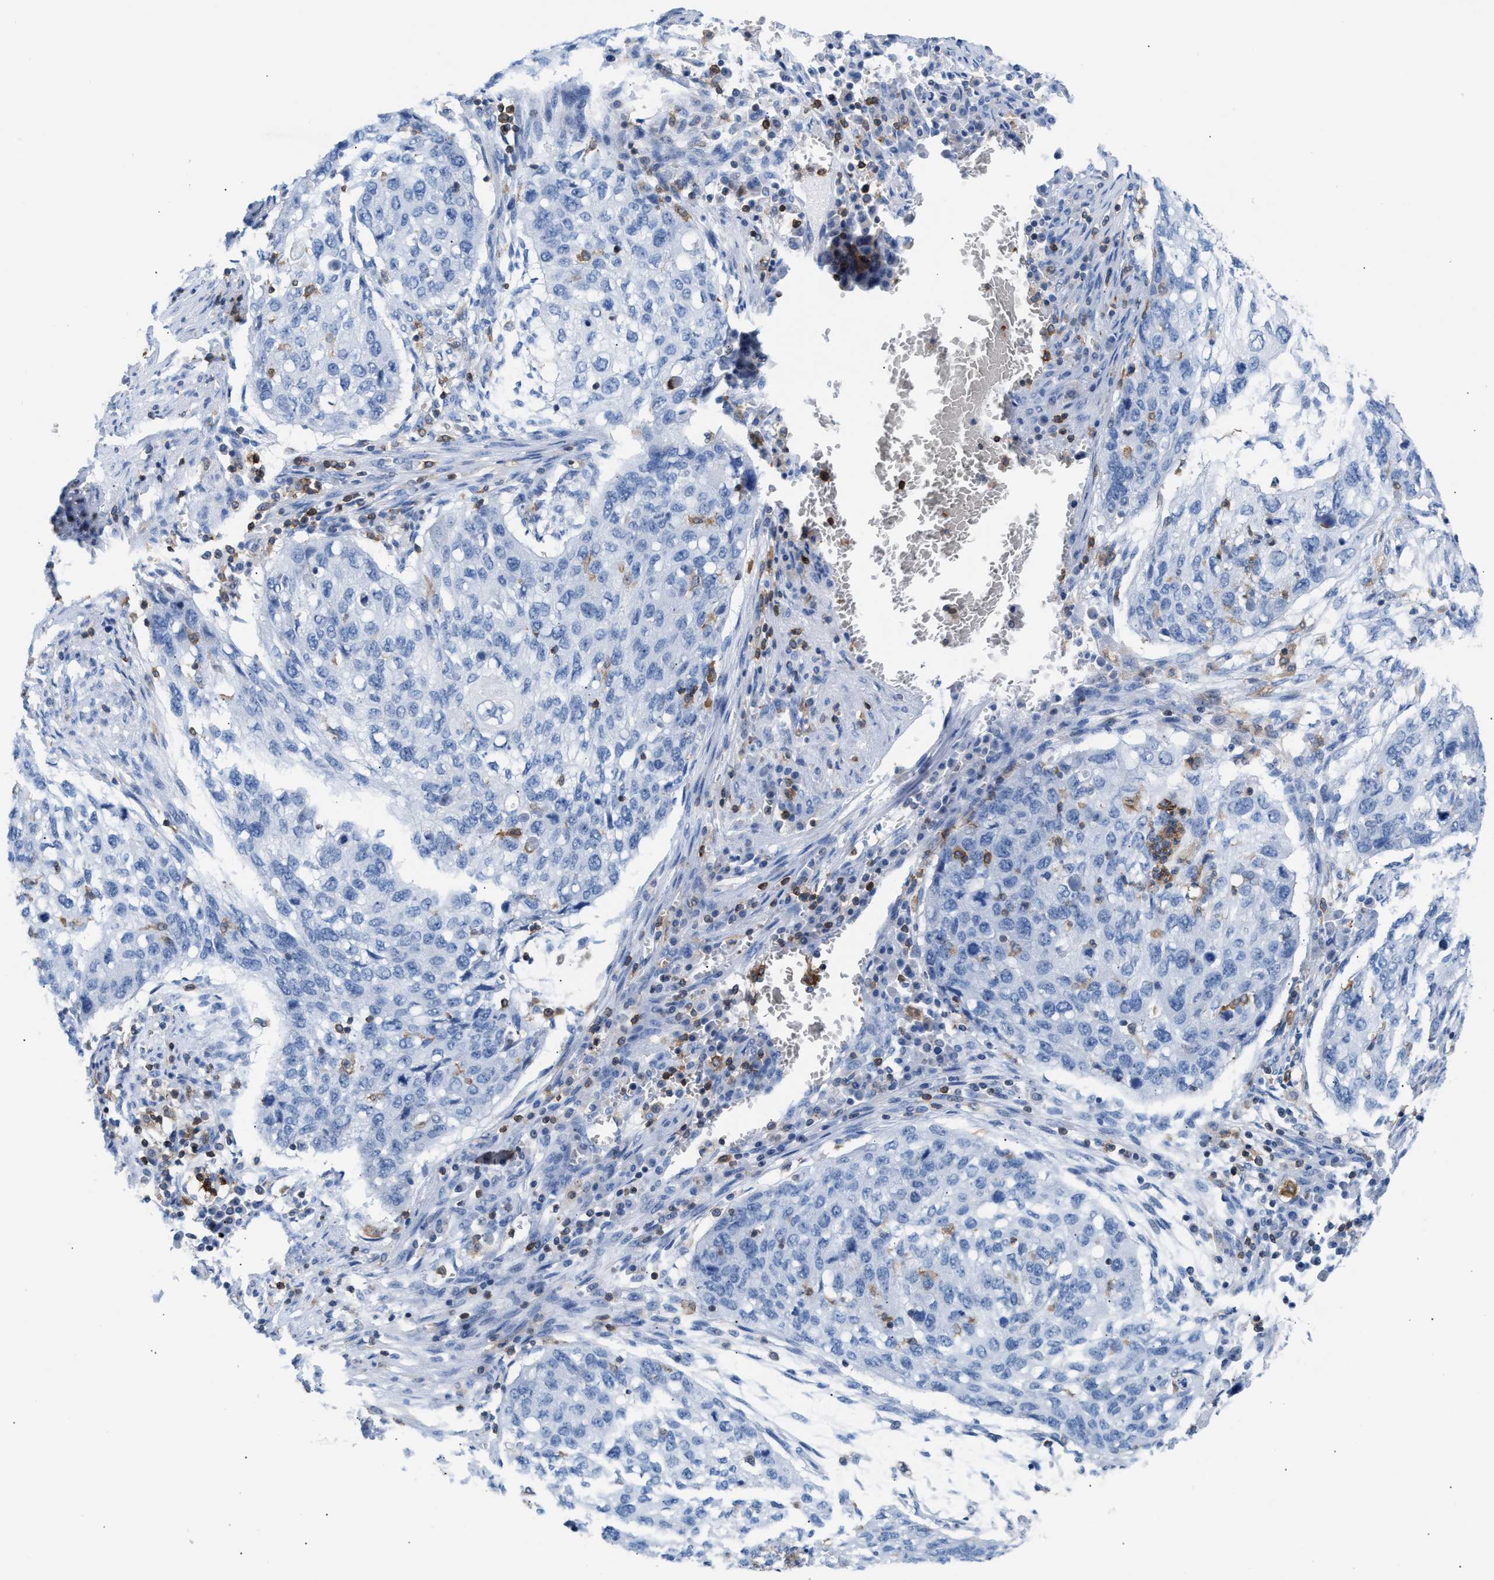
{"staining": {"intensity": "negative", "quantity": "none", "location": "none"}, "tissue": "lung cancer", "cell_type": "Tumor cells", "image_type": "cancer", "snomed": [{"axis": "morphology", "description": "Squamous cell carcinoma, NOS"}, {"axis": "topography", "description": "Lung"}], "caption": "Tumor cells show no significant protein staining in lung cancer (squamous cell carcinoma).", "gene": "LCP1", "patient": {"sex": "female", "age": 63}}